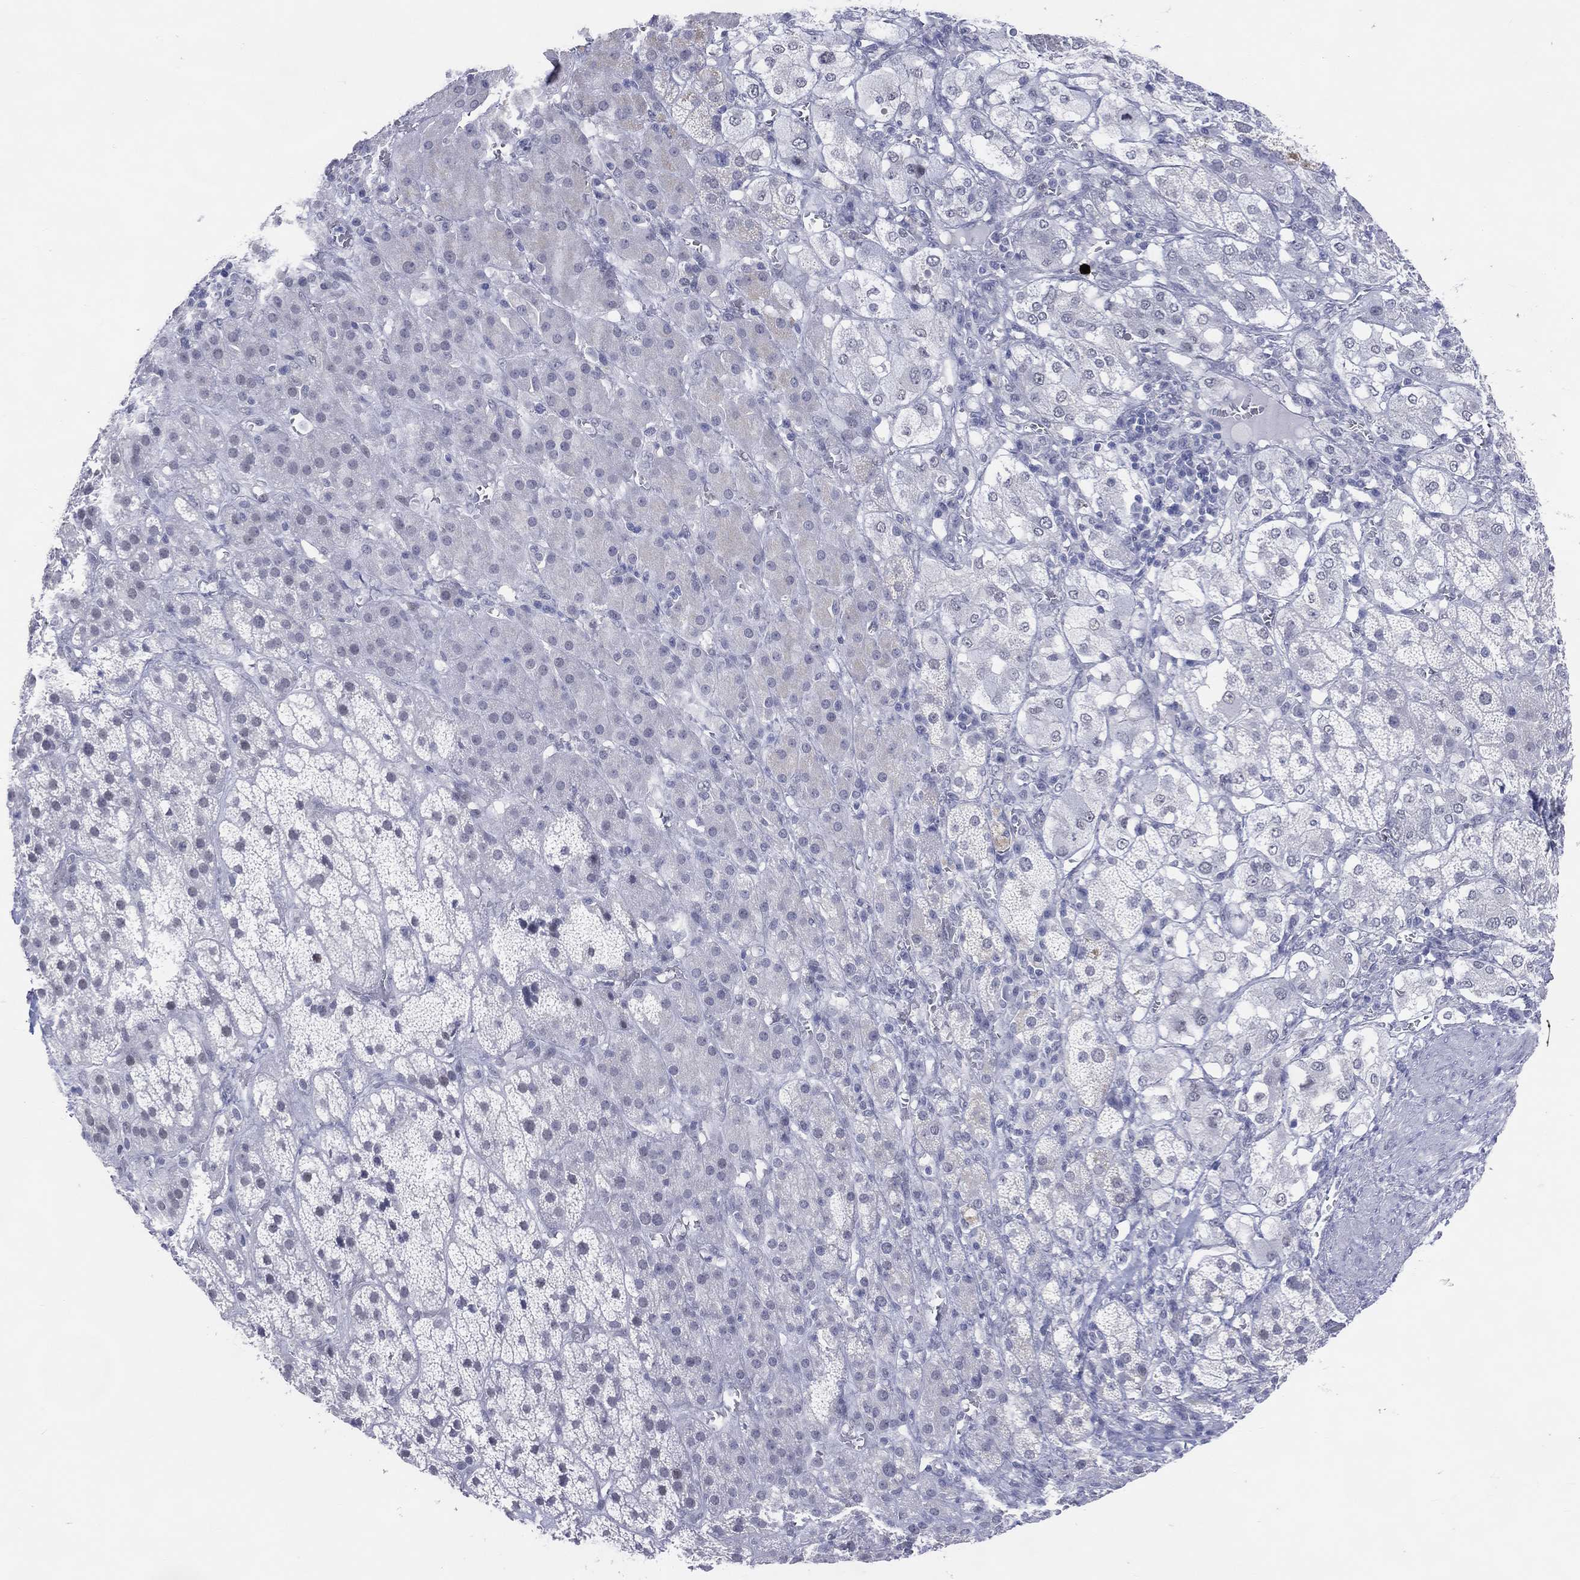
{"staining": {"intensity": "negative", "quantity": "none", "location": "none"}, "tissue": "adrenal gland", "cell_type": "Glandular cells", "image_type": "normal", "snomed": [{"axis": "morphology", "description": "Normal tissue, NOS"}, {"axis": "topography", "description": "Adrenal gland"}], "caption": "Image shows no significant protein staining in glandular cells of benign adrenal gland.", "gene": "CFAP58", "patient": {"sex": "male", "age": 70}}